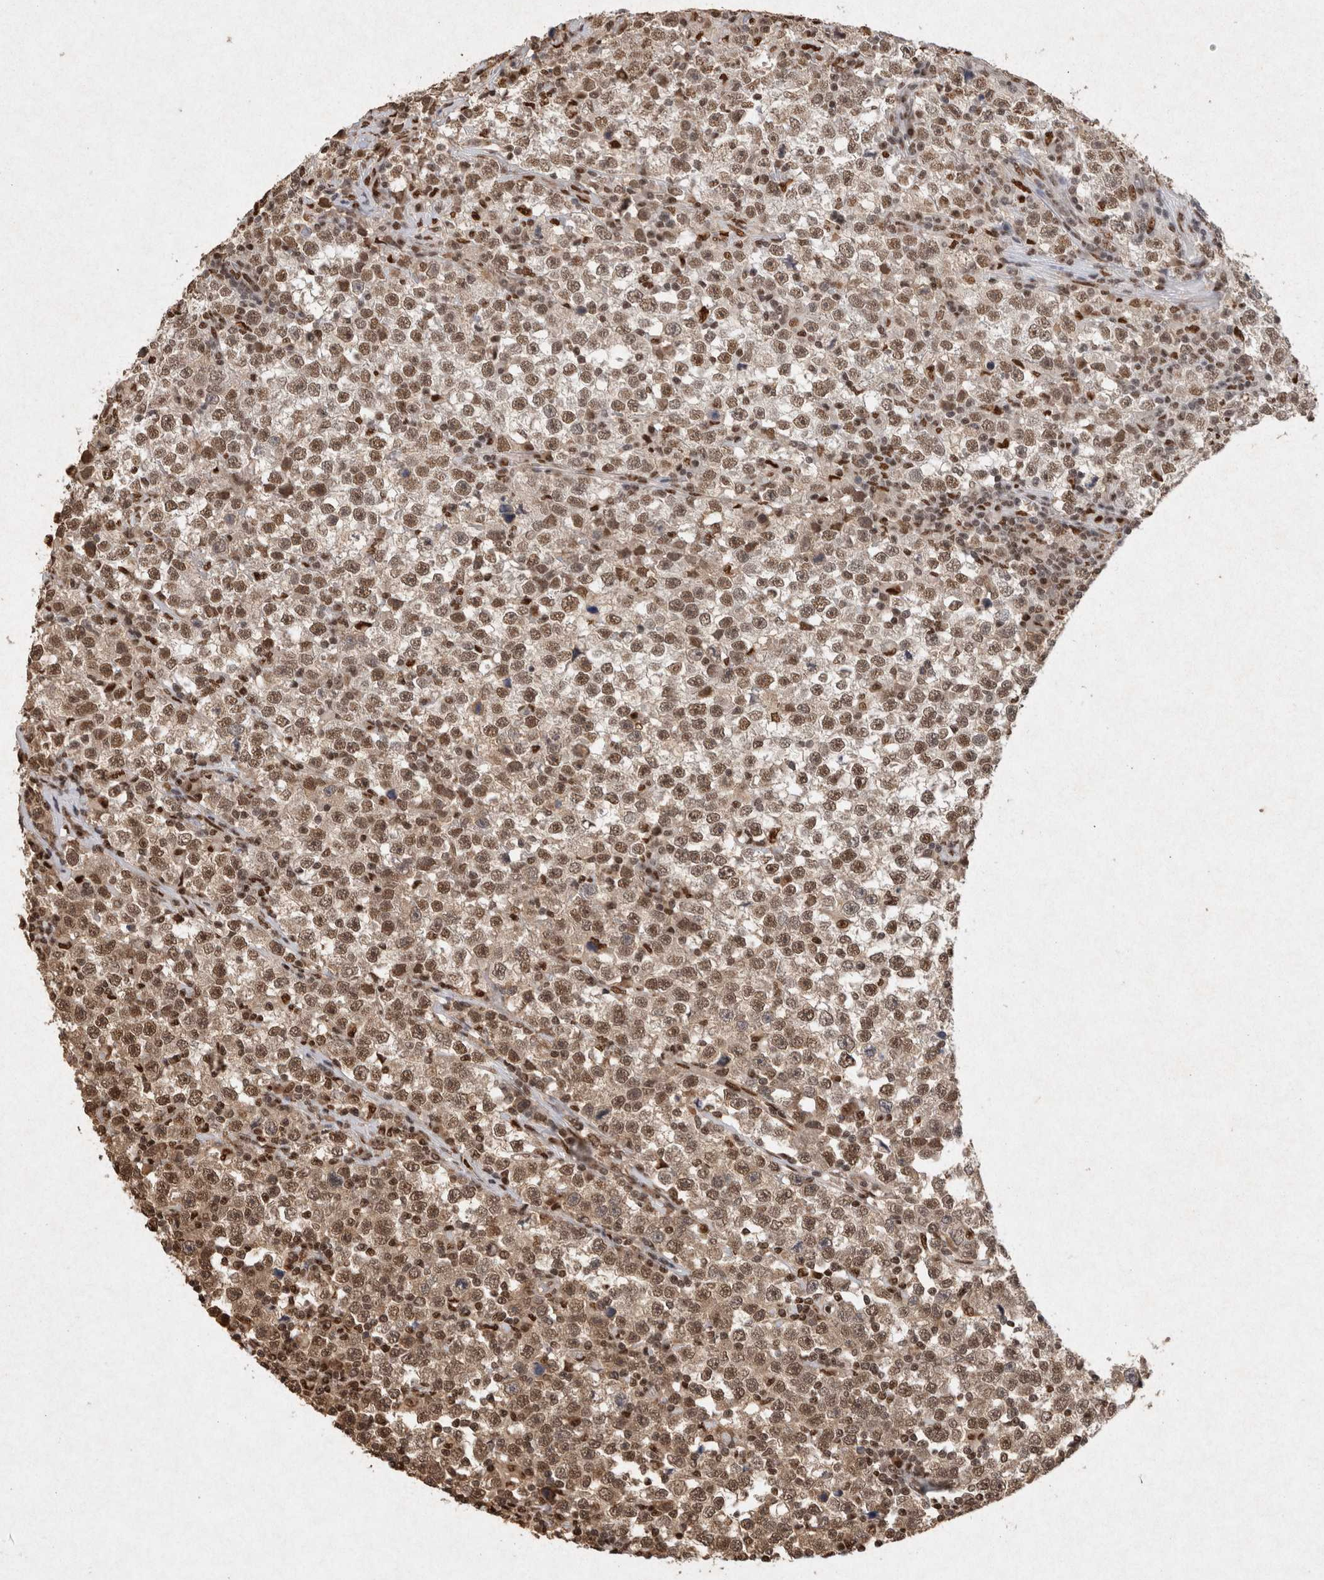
{"staining": {"intensity": "moderate", "quantity": ">75%", "location": "nuclear"}, "tissue": "testis cancer", "cell_type": "Tumor cells", "image_type": "cancer", "snomed": [{"axis": "morphology", "description": "Seminoma, NOS"}, {"axis": "topography", "description": "Testis"}], "caption": "Immunohistochemical staining of human testis seminoma exhibits moderate nuclear protein staining in about >75% of tumor cells.", "gene": "HDGF", "patient": {"sex": "male", "age": 43}}